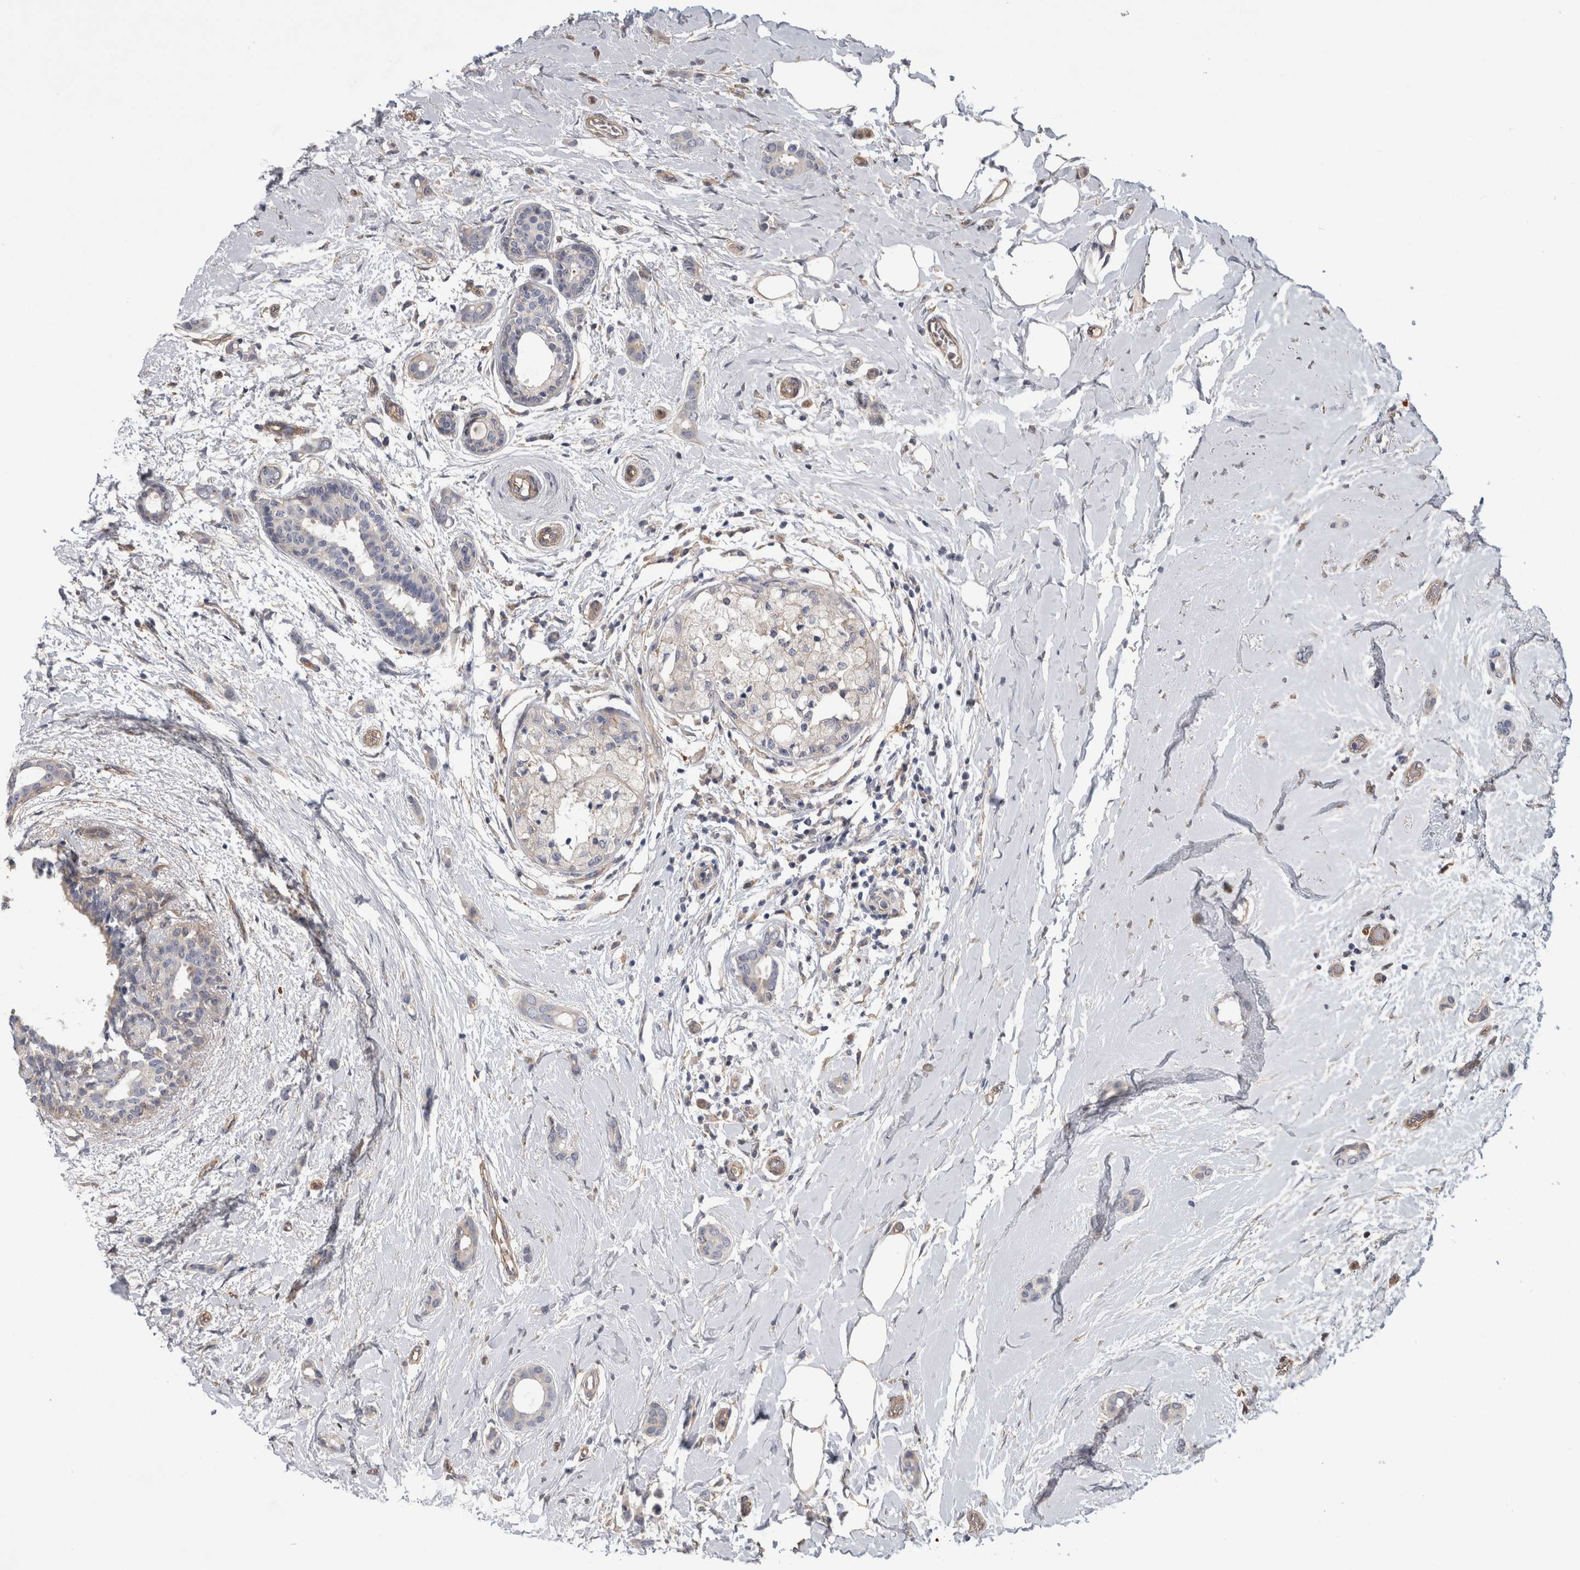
{"staining": {"intensity": "negative", "quantity": "none", "location": "none"}, "tissue": "breast cancer", "cell_type": "Tumor cells", "image_type": "cancer", "snomed": [{"axis": "morphology", "description": "Duct carcinoma"}, {"axis": "topography", "description": "Breast"}], "caption": "DAB immunohistochemical staining of breast cancer shows no significant positivity in tumor cells.", "gene": "ANKFY1", "patient": {"sex": "female", "age": 55}}